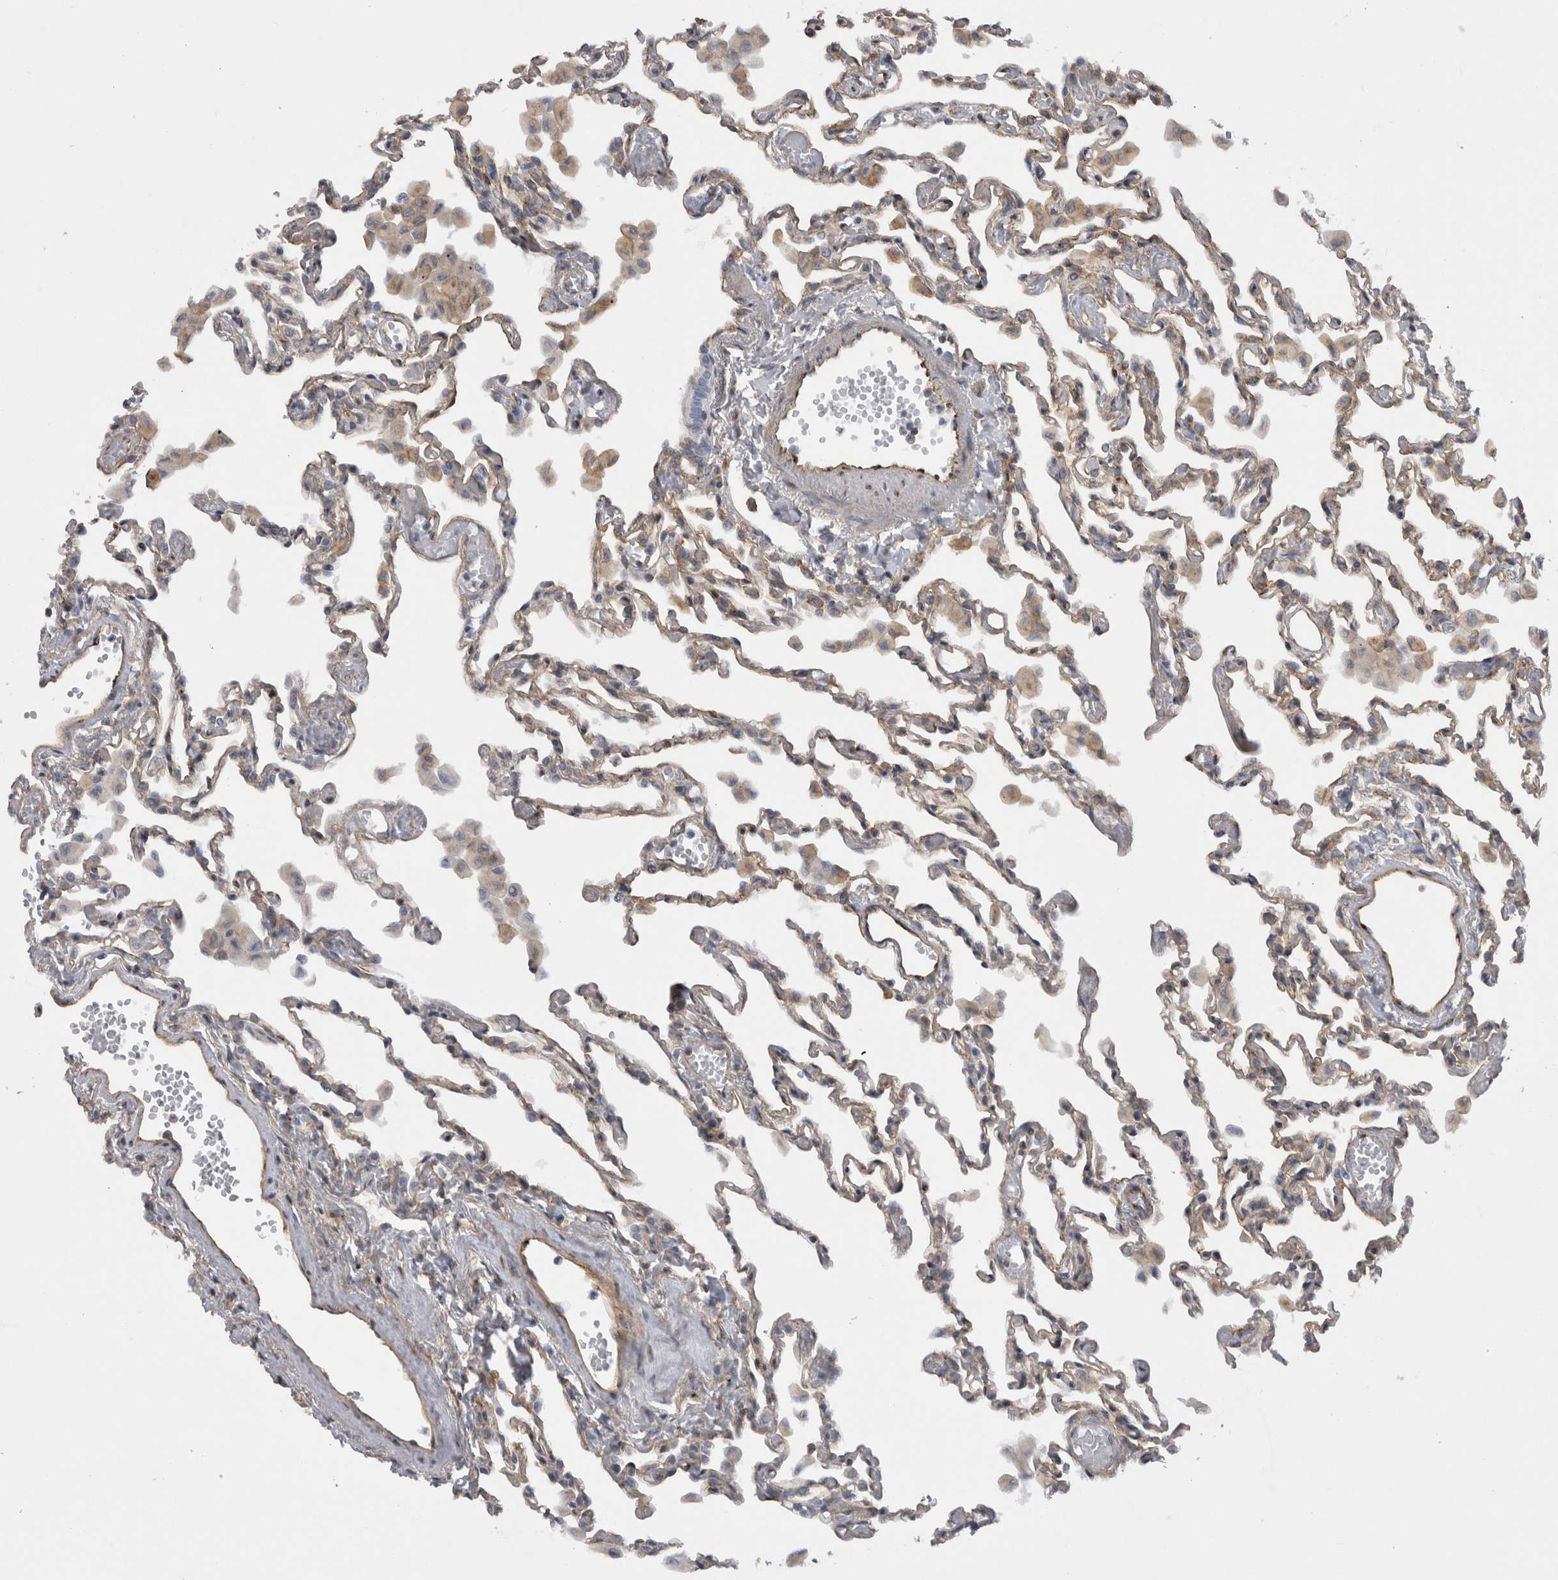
{"staining": {"intensity": "negative", "quantity": "none", "location": "none"}, "tissue": "lung", "cell_type": "Alveolar cells", "image_type": "normal", "snomed": [{"axis": "morphology", "description": "Normal tissue, NOS"}, {"axis": "topography", "description": "Bronchus"}, {"axis": "topography", "description": "Lung"}], "caption": "This is an immunohistochemistry photomicrograph of normal lung. There is no expression in alveolar cells.", "gene": "ATXN3L", "patient": {"sex": "female", "age": 49}}